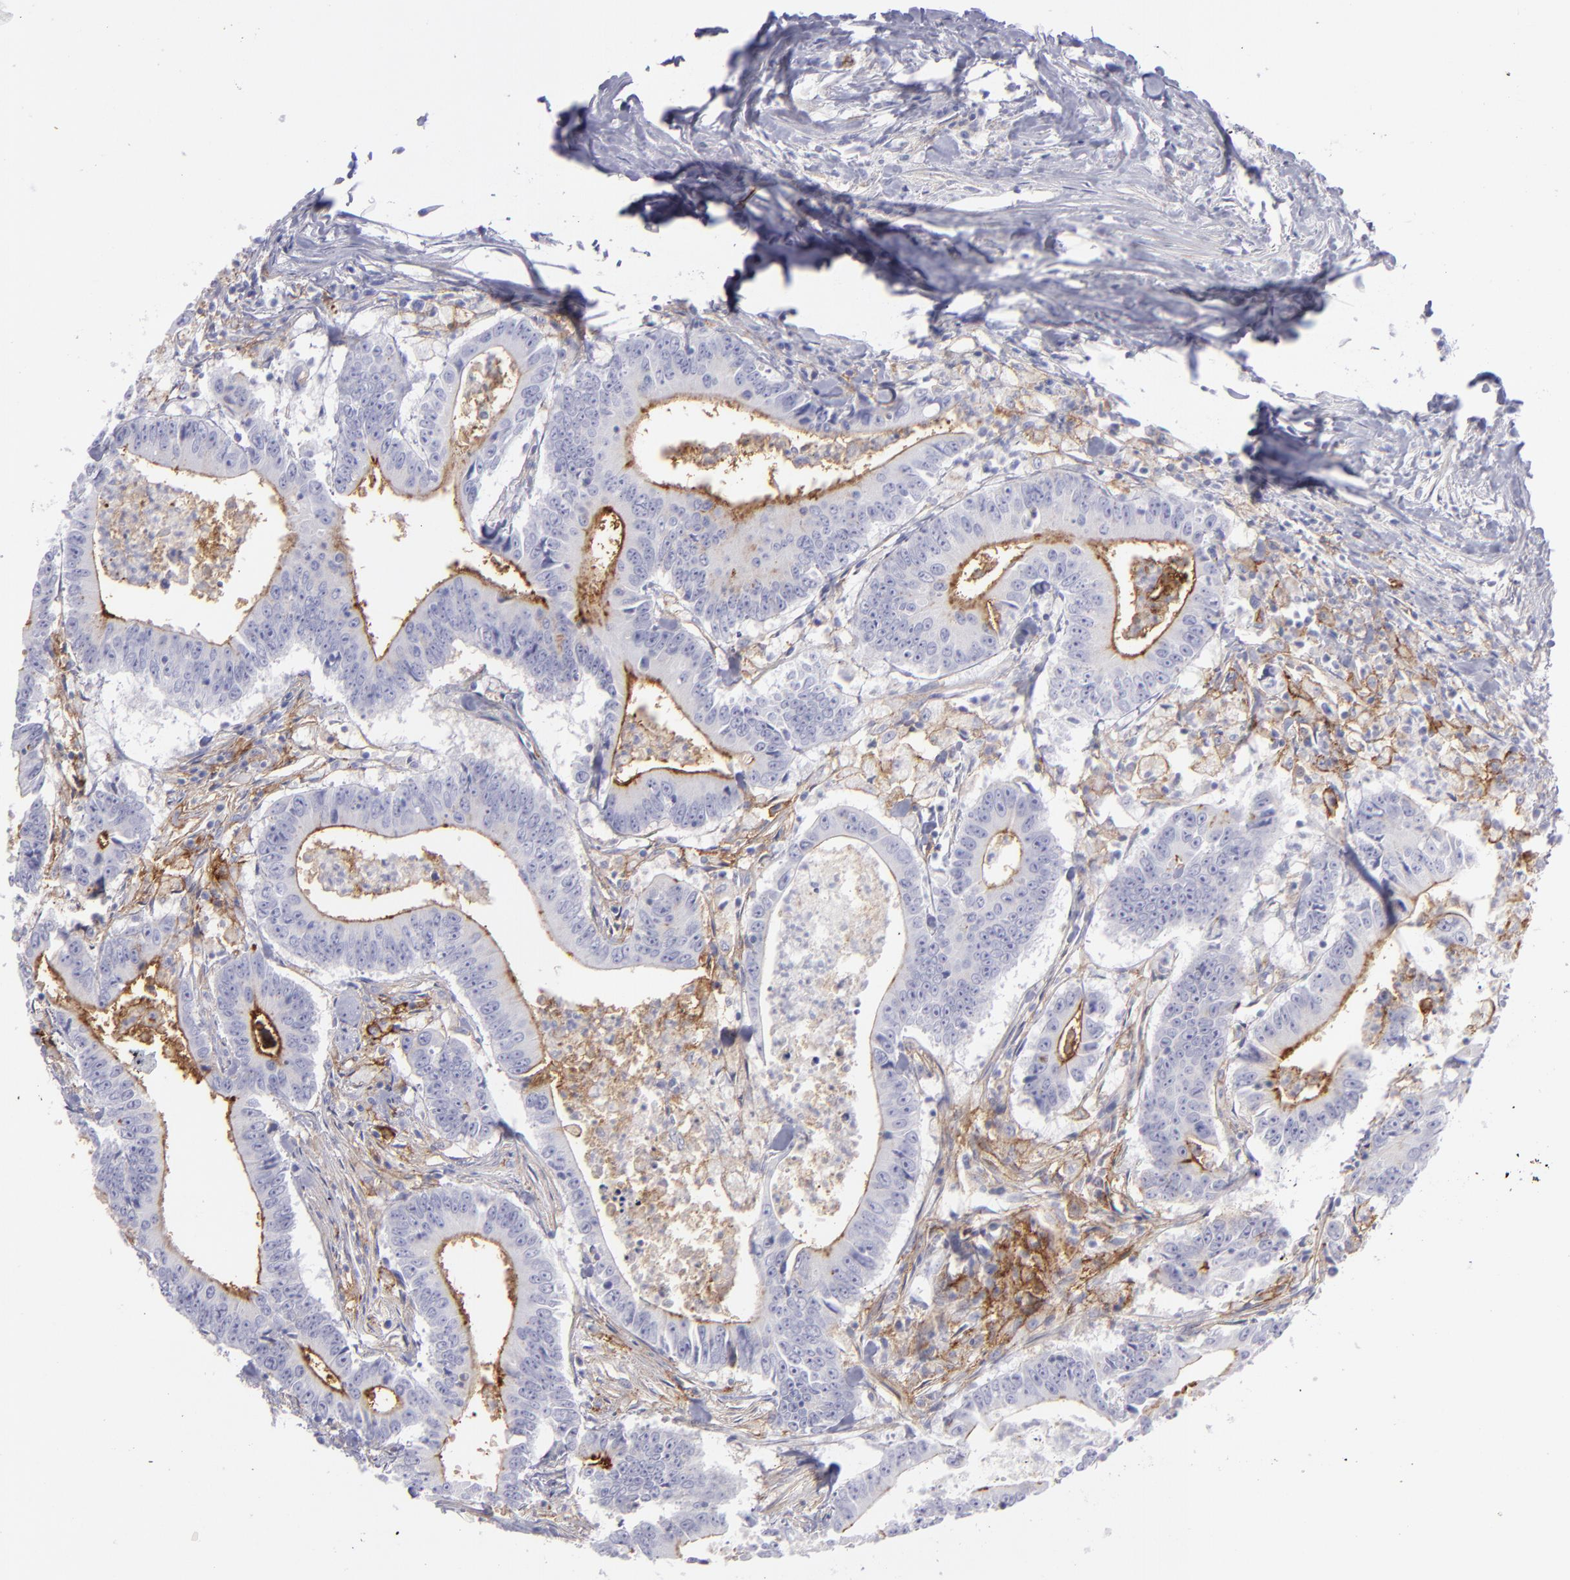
{"staining": {"intensity": "moderate", "quantity": "25%-75%", "location": "cytoplasmic/membranous"}, "tissue": "colorectal cancer", "cell_type": "Tumor cells", "image_type": "cancer", "snomed": [{"axis": "morphology", "description": "Adenocarcinoma, NOS"}, {"axis": "topography", "description": "Colon"}], "caption": "High-magnification brightfield microscopy of colorectal adenocarcinoma stained with DAB (brown) and counterstained with hematoxylin (blue). tumor cells exhibit moderate cytoplasmic/membranous expression is identified in approximately25%-75% of cells.", "gene": "ACE", "patient": {"sex": "male", "age": 55}}